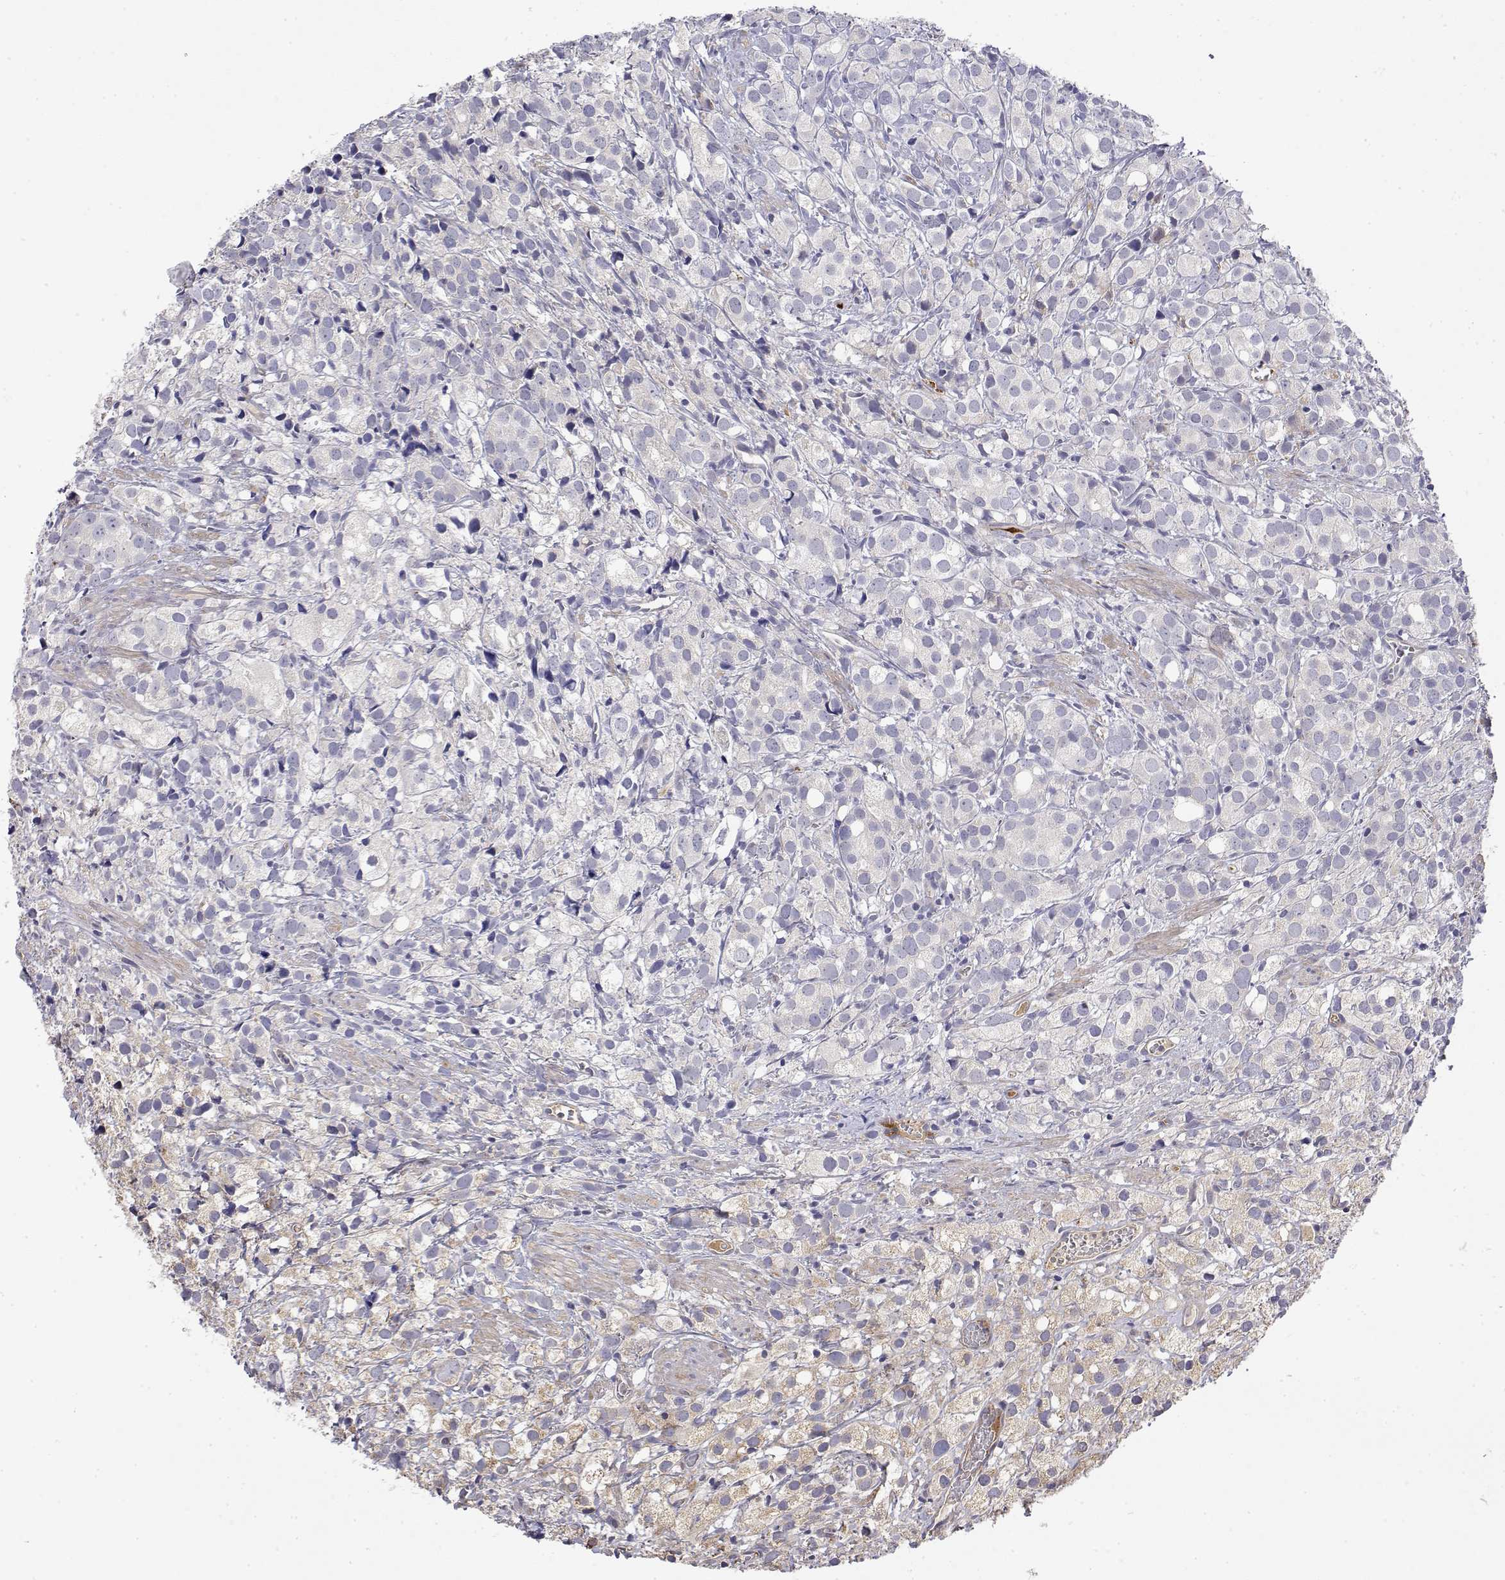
{"staining": {"intensity": "weak", "quantity": "<25%", "location": "cytoplasmic/membranous"}, "tissue": "prostate cancer", "cell_type": "Tumor cells", "image_type": "cancer", "snomed": [{"axis": "morphology", "description": "Adenocarcinoma, High grade"}, {"axis": "topography", "description": "Prostate"}], "caption": "Immunohistochemistry (IHC) photomicrograph of neoplastic tissue: human adenocarcinoma (high-grade) (prostate) stained with DAB (3,3'-diaminobenzidine) demonstrates no significant protein expression in tumor cells.", "gene": "GGACT", "patient": {"sex": "male", "age": 86}}